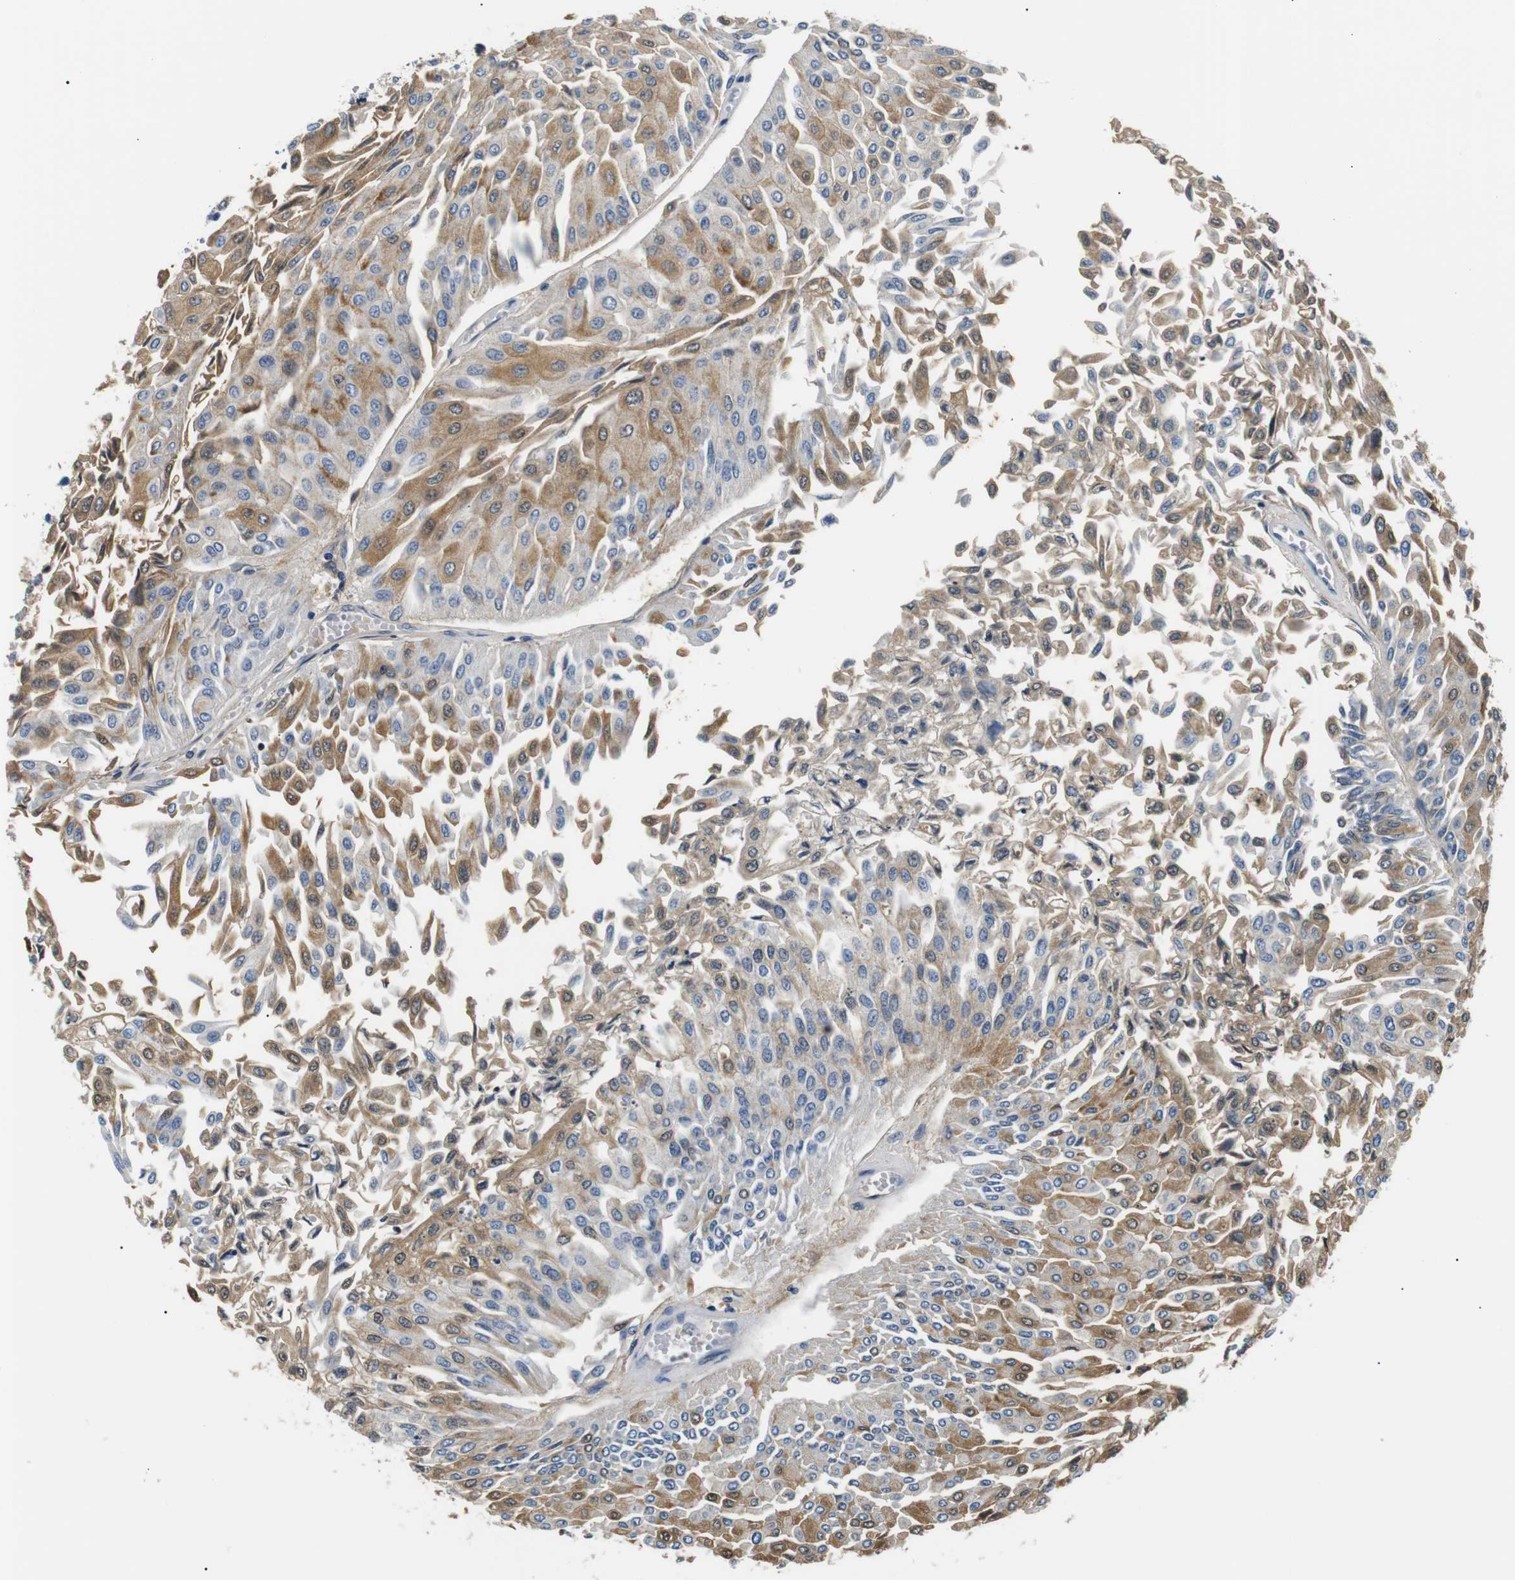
{"staining": {"intensity": "moderate", "quantity": "25%-75%", "location": "cytoplasmic/membranous,nuclear"}, "tissue": "urothelial cancer", "cell_type": "Tumor cells", "image_type": "cancer", "snomed": [{"axis": "morphology", "description": "Urothelial carcinoma, Low grade"}, {"axis": "topography", "description": "Urinary bladder"}], "caption": "Immunohistochemistry (IHC) (DAB (3,3'-diaminobenzidine)) staining of human urothelial cancer demonstrates moderate cytoplasmic/membranous and nuclear protein positivity in approximately 25%-75% of tumor cells.", "gene": "LHCGR", "patient": {"sex": "male", "age": 67}}